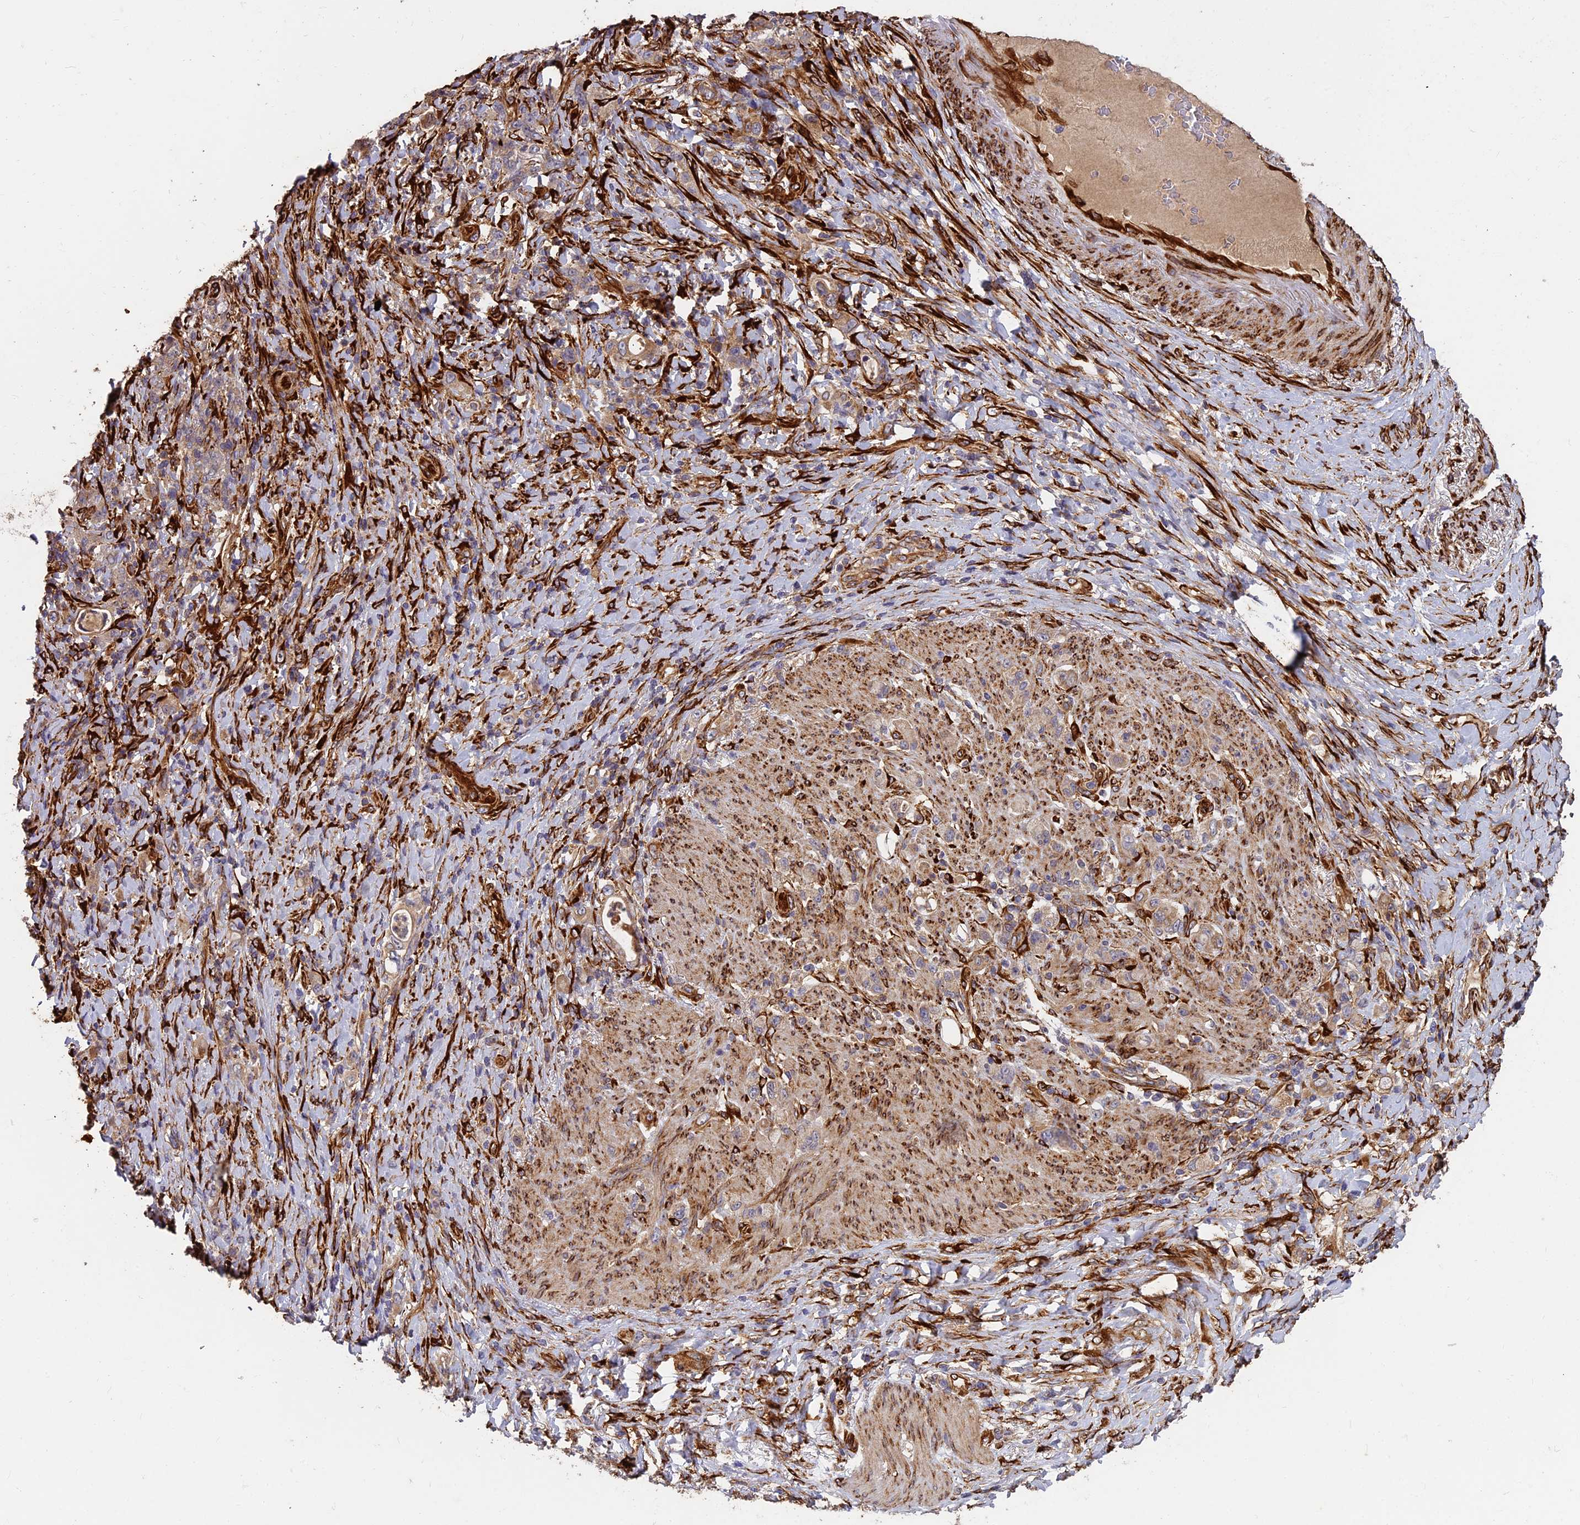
{"staining": {"intensity": "weak", "quantity": "25%-75%", "location": "cytoplasmic/membranous"}, "tissue": "stomach cancer", "cell_type": "Tumor cells", "image_type": "cancer", "snomed": [{"axis": "morphology", "description": "Normal tissue, NOS"}, {"axis": "morphology", "description": "Adenocarcinoma, NOS"}, {"axis": "topography", "description": "Stomach"}], "caption": "DAB immunohistochemical staining of human stomach cancer exhibits weak cytoplasmic/membranous protein expression in approximately 25%-75% of tumor cells.", "gene": "NDUFAF7", "patient": {"sex": "female", "age": 79}}